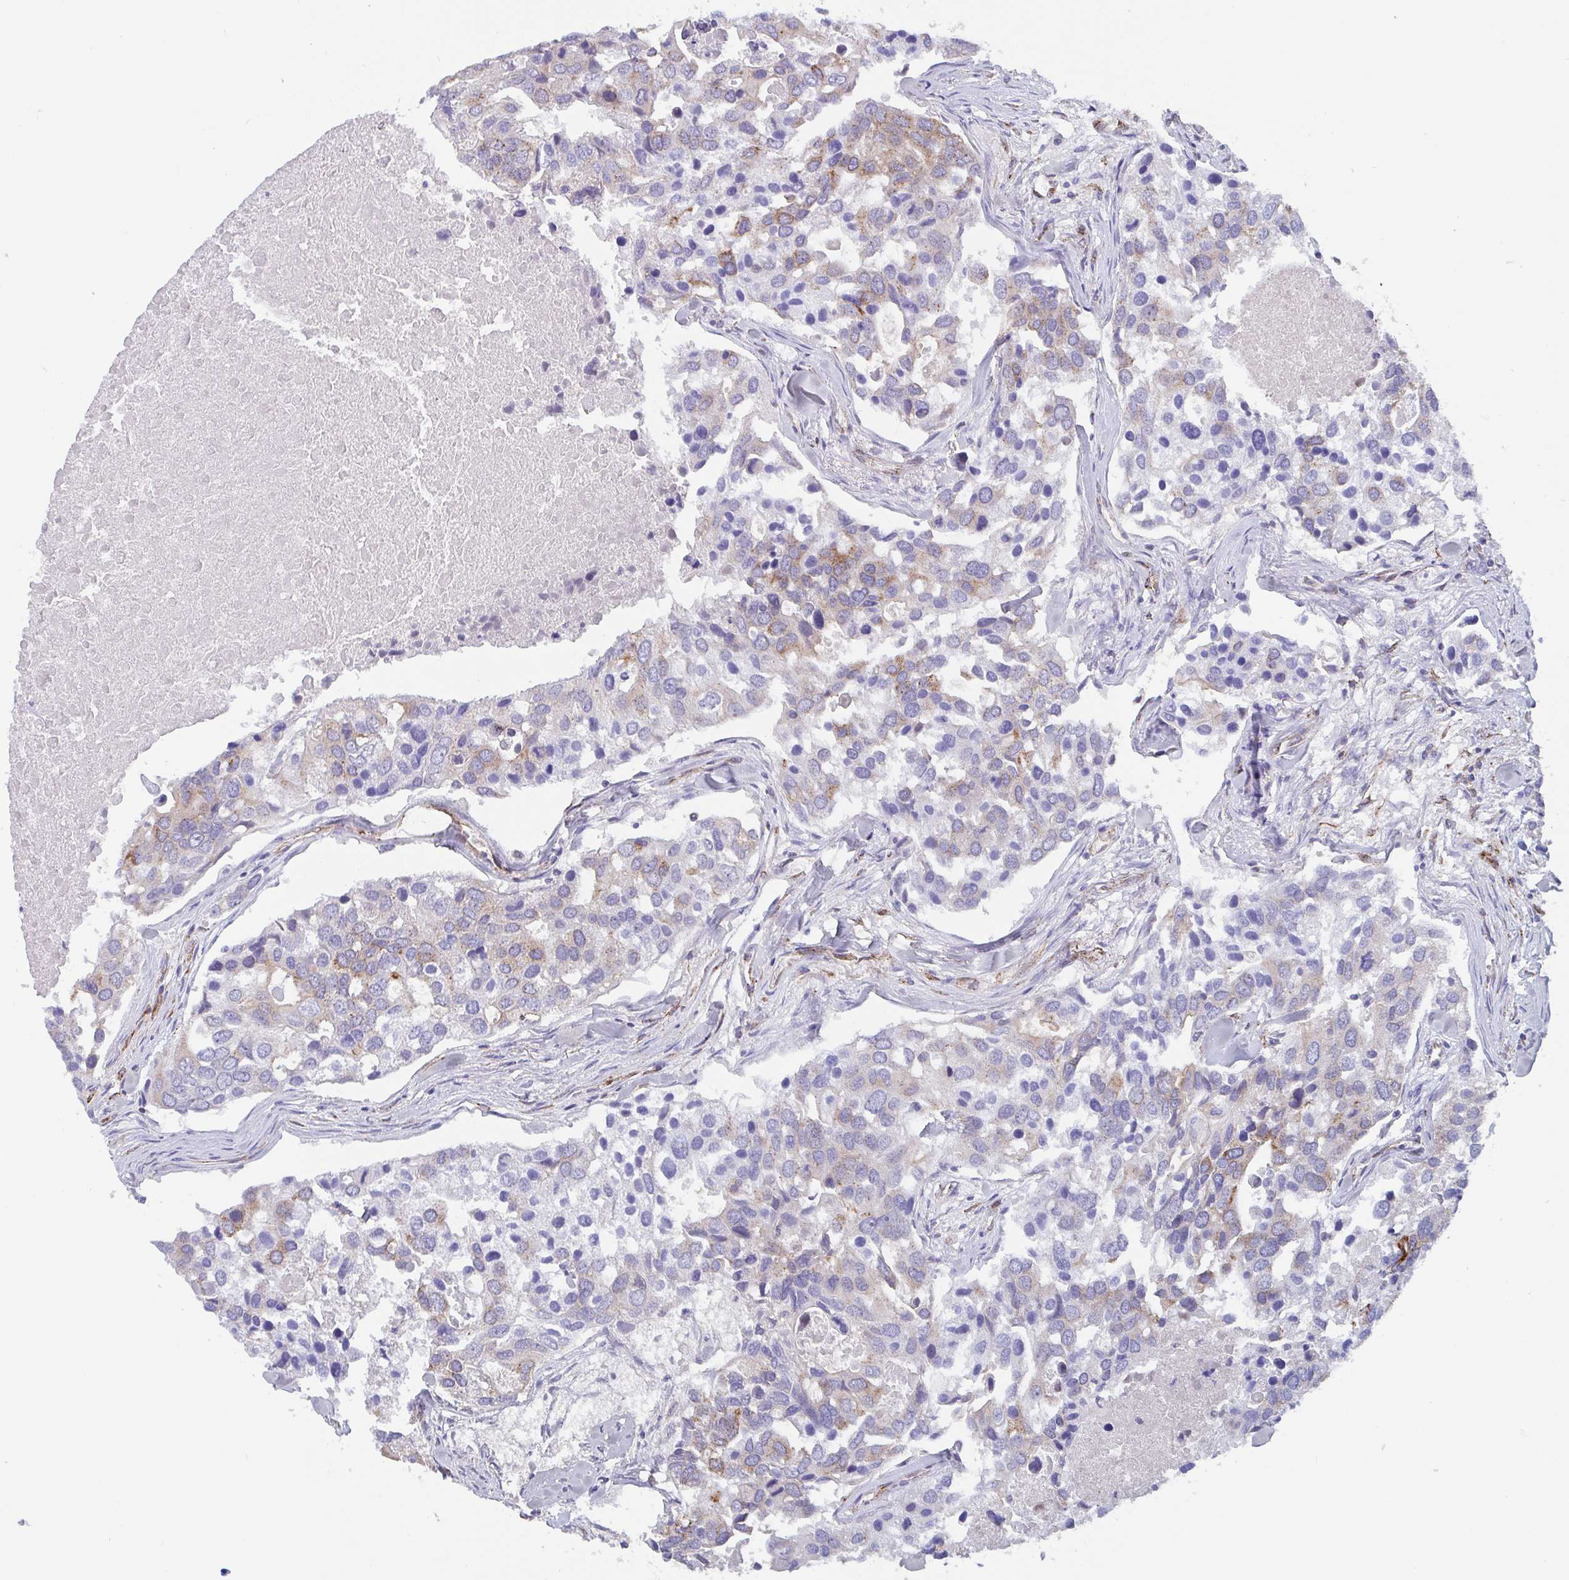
{"staining": {"intensity": "moderate", "quantity": "25%-75%", "location": "cytoplasmic/membranous"}, "tissue": "breast cancer", "cell_type": "Tumor cells", "image_type": "cancer", "snomed": [{"axis": "morphology", "description": "Duct carcinoma"}, {"axis": "topography", "description": "Breast"}], "caption": "This histopathology image exhibits breast cancer stained with immunohistochemistry (IHC) to label a protein in brown. The cytoplasmic/membranous of tumor cells show moderate positivity for the protein. Nuclei are counter-stained blue.", "gene": "PROSER3", "patient": {"sex": "female", "age": 83}}